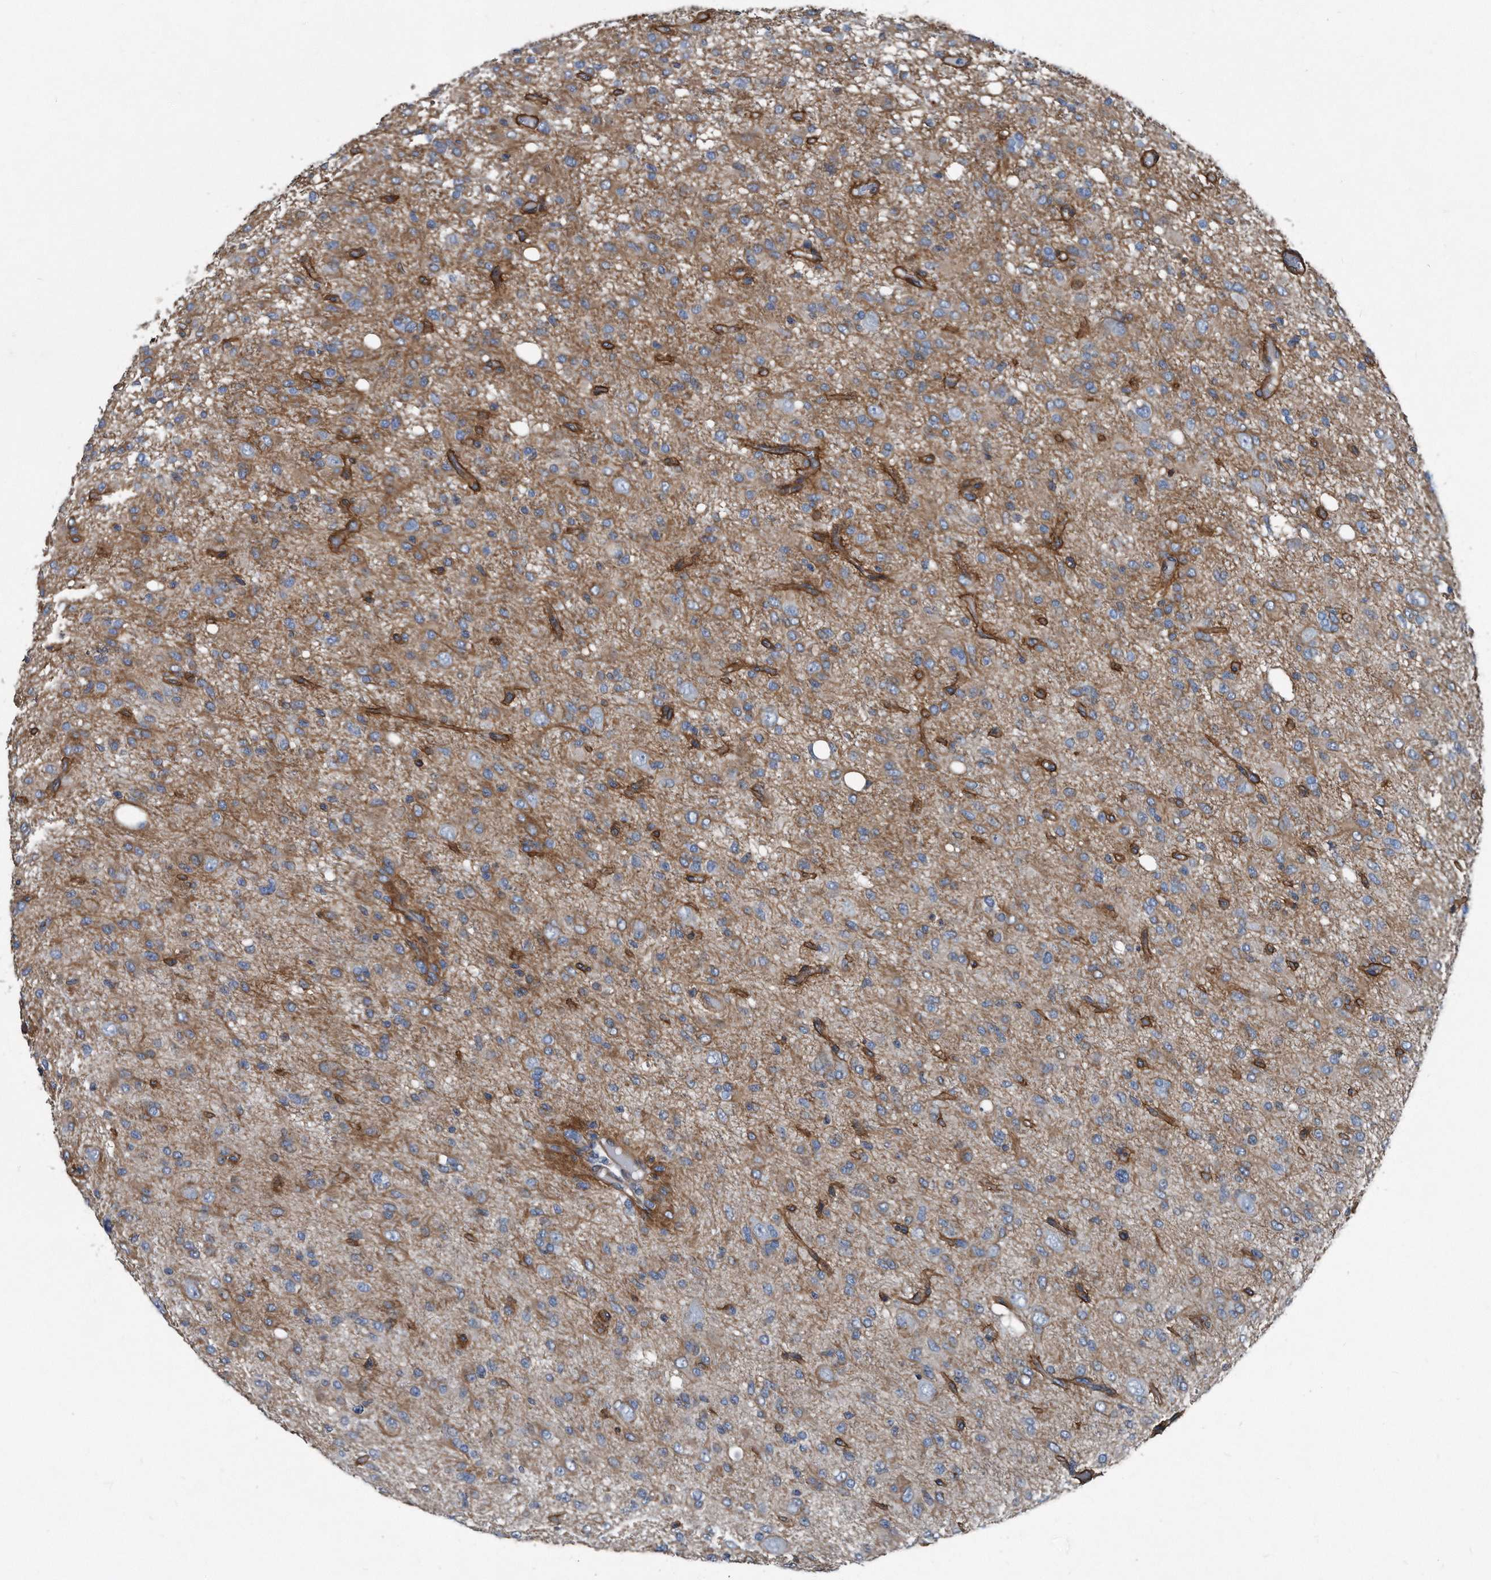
{"staining": {"intensity": "moderate", "quantity": "<25%", "location": "cytoplasmic/membranous"}, "tissue": "glioma", "cell_type": "Tumor cells", "image_type": "cancer", "snomed": [{"axis": "morphology", "description": "Glioma, malignant, High grade"}, {"axis": "topography", "description": "Brain"}], "caption": "Tumor cells reveal moderate cytoplasmic/membranous staining in approximately <25% of cells in high-grade glioma (malignant).", "gene": "PLEC", "patient": {"sex": "female", "age": 59}}